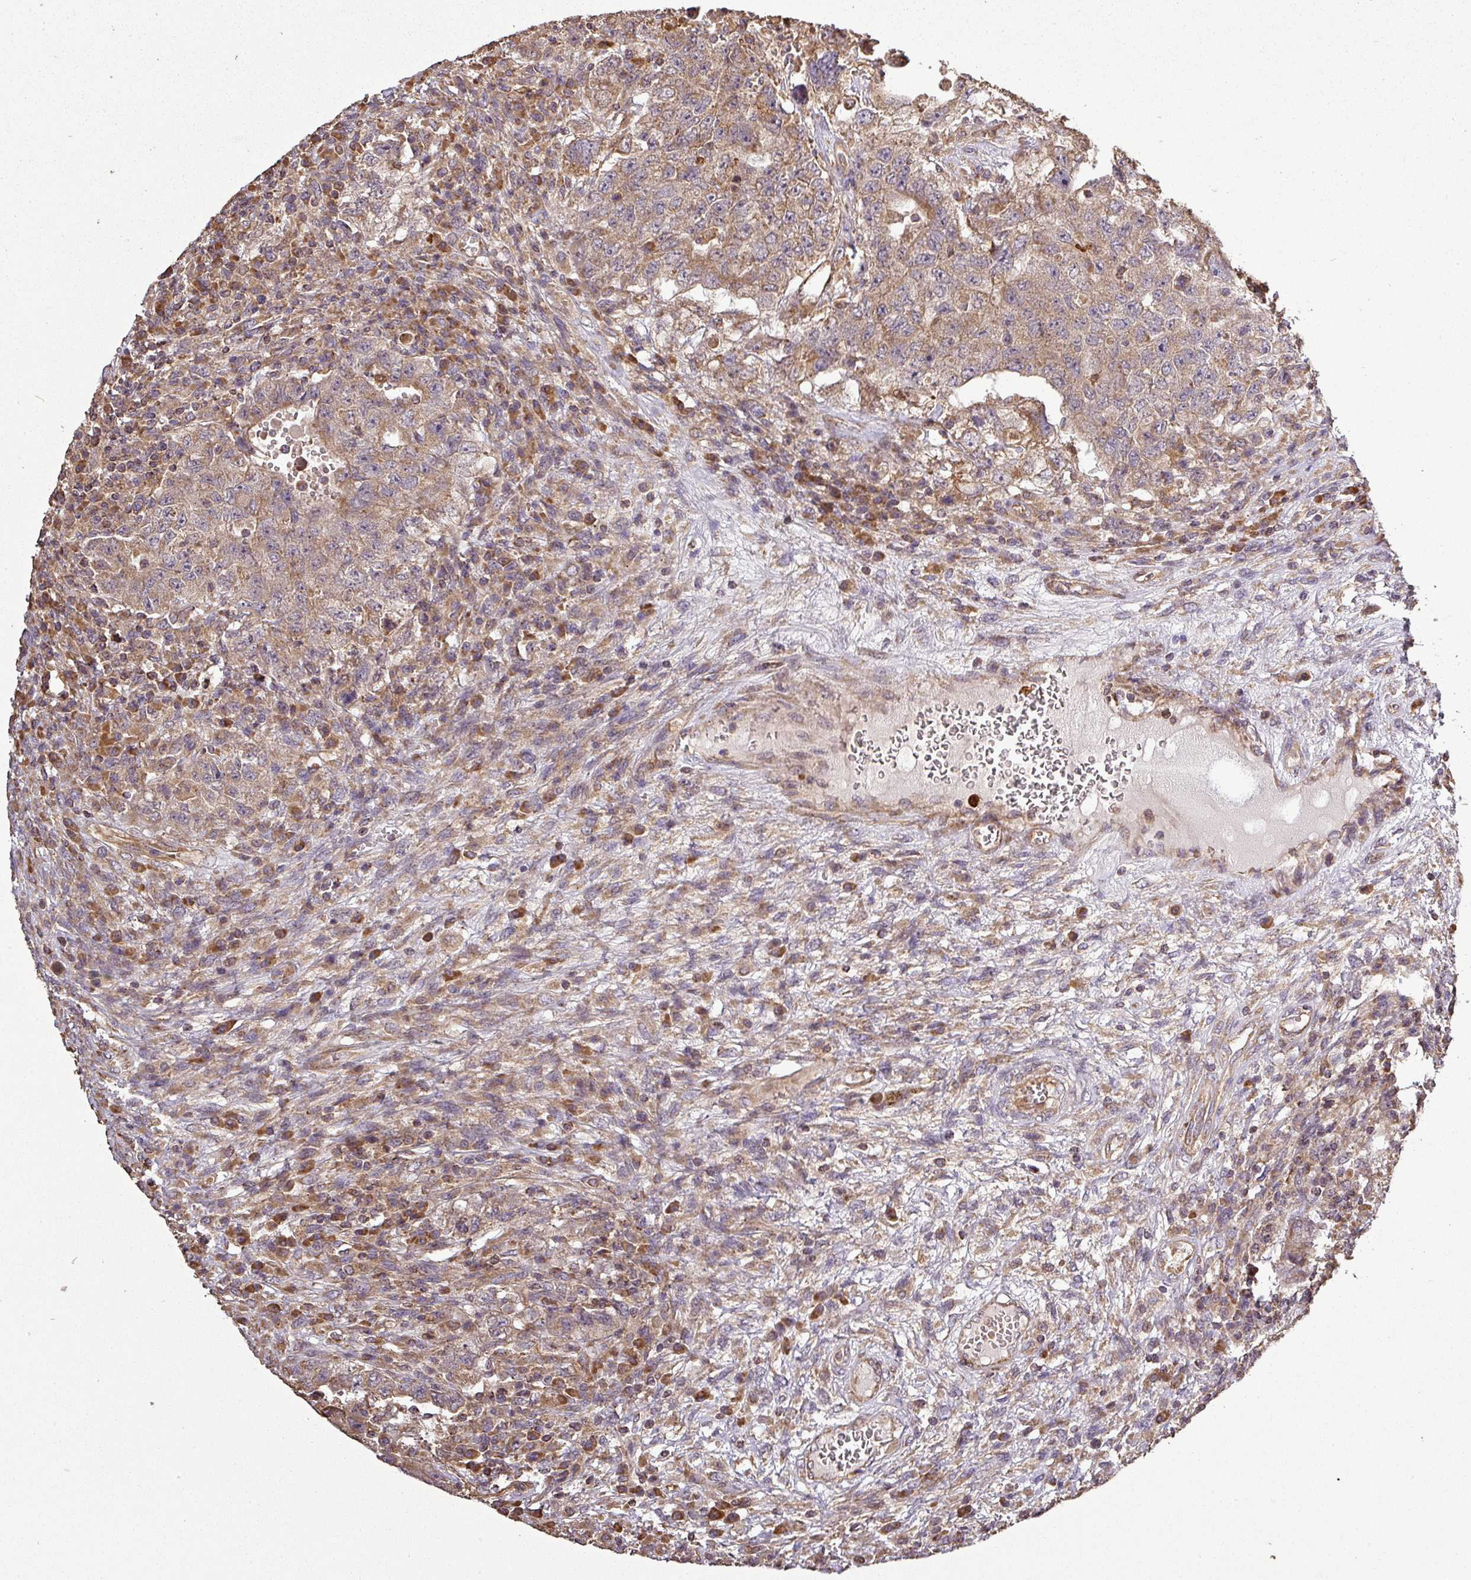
{"staining": {"intensity": "moderate", "quantity": ">75%", "location": "cytoplasmic/membranous"}, "tissue": "testis cancer", "cell_type": "Tumor cells", "image_type": "cancer", "snomed": [{"axis": "morphology", "description": "Carcinoma, Embryonal, NOS"}, {"axis": "topography", "description": "Testis"}], "caption": "A histopathology image showing moderate cytoplasmic/membranous expression in about >75% of tumor cells in testis cancer (embryonal carcinoma), as visualized by brown immunohistochemical staining.", "gene": "PLEKHM1", "patient": {"sex": "male", "age": 26}}